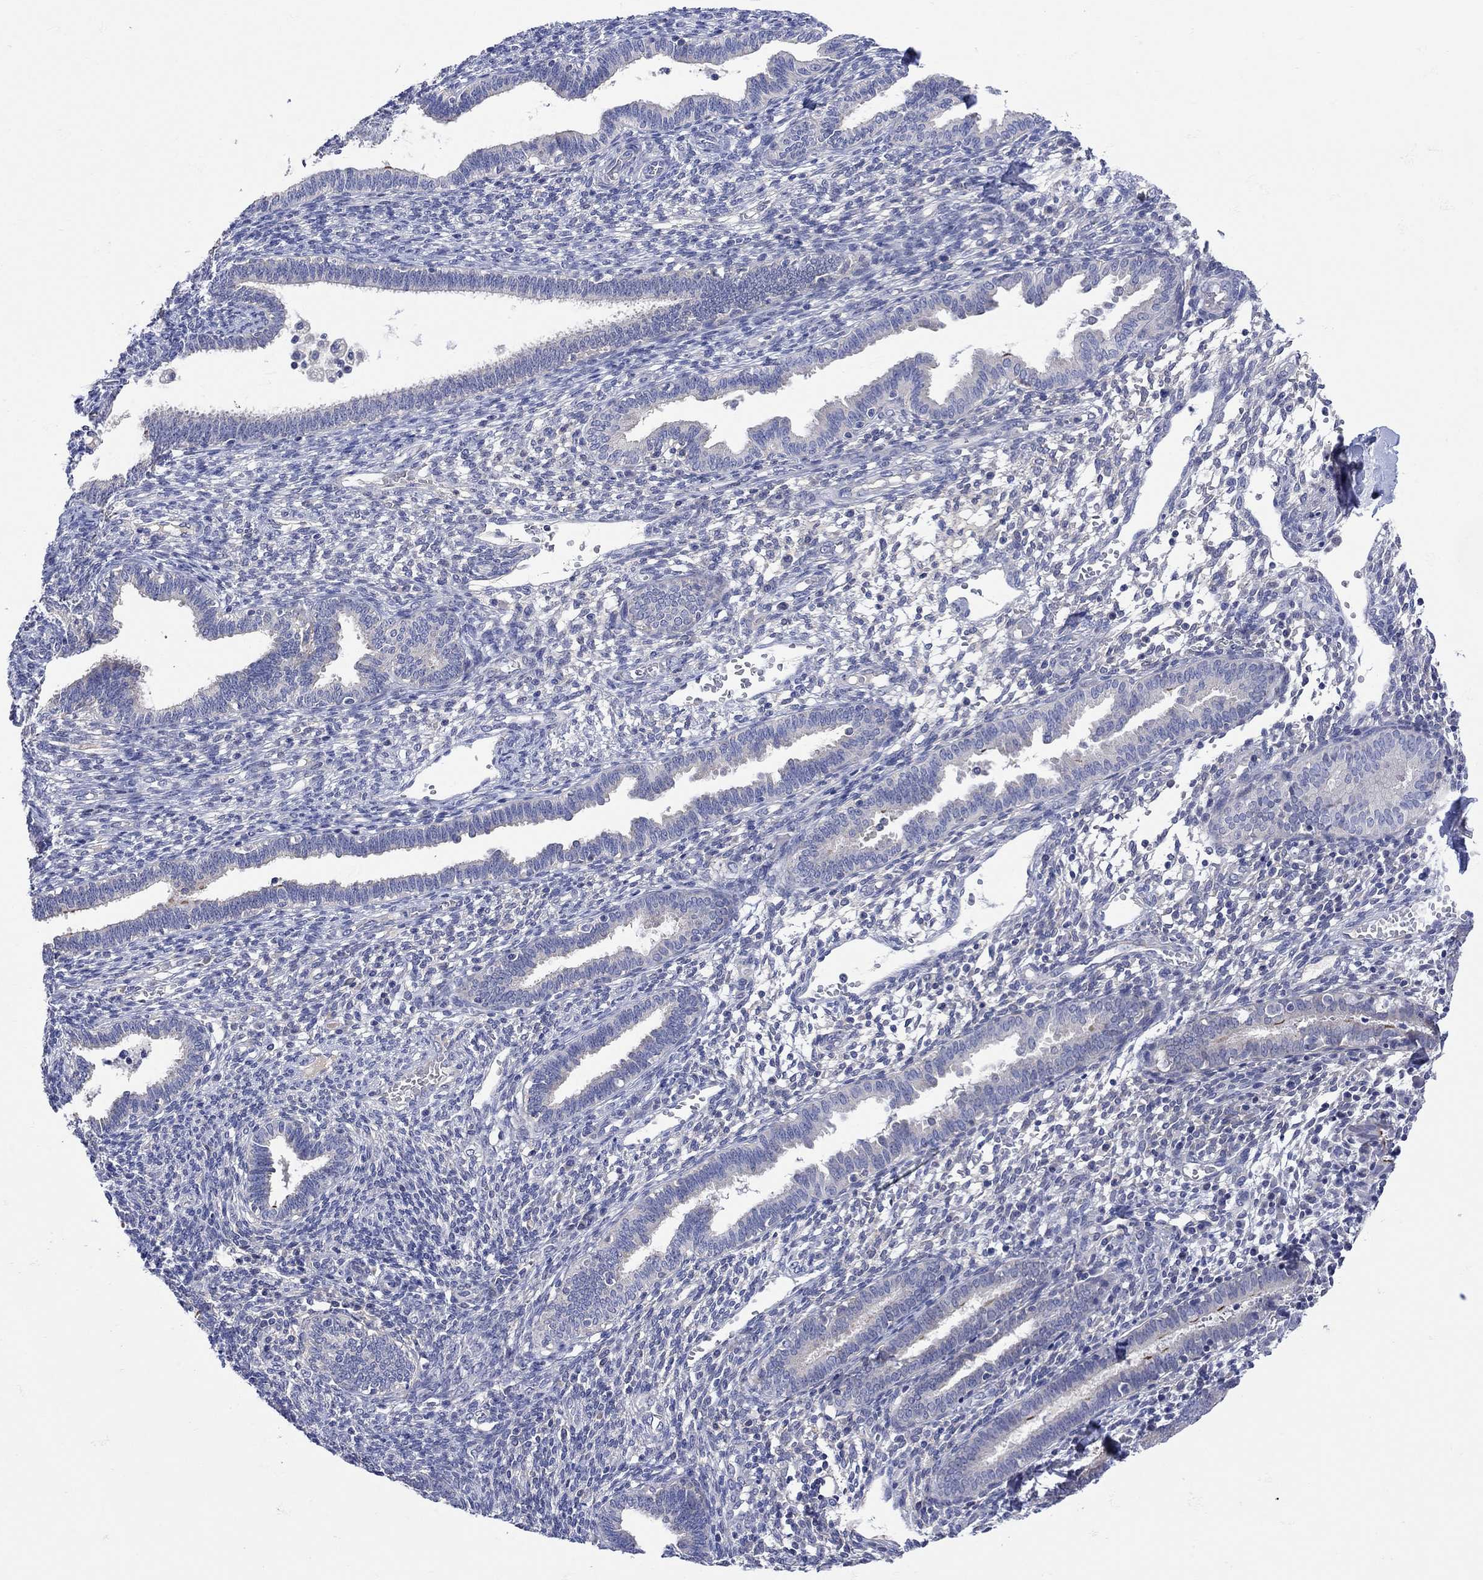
{"staining": {"intensity": "negative", "quantity": "none", "location": "none"}, "tissue": "endometrium", "cell_type": "Cells in endometrial stroma", "image_type": "normal", "snomed": [{"axis": "morphology", "description": "Normal tissue, NOS"}, {"axis": "topography", "description": "Endometrium"}], "caption": "Immunohistochemical staining of normal human endometrium shows no significant positivity in cells in endometrial stroma.", "gene": "MSI1", "patient": {"sex": "female", "age": 42}}